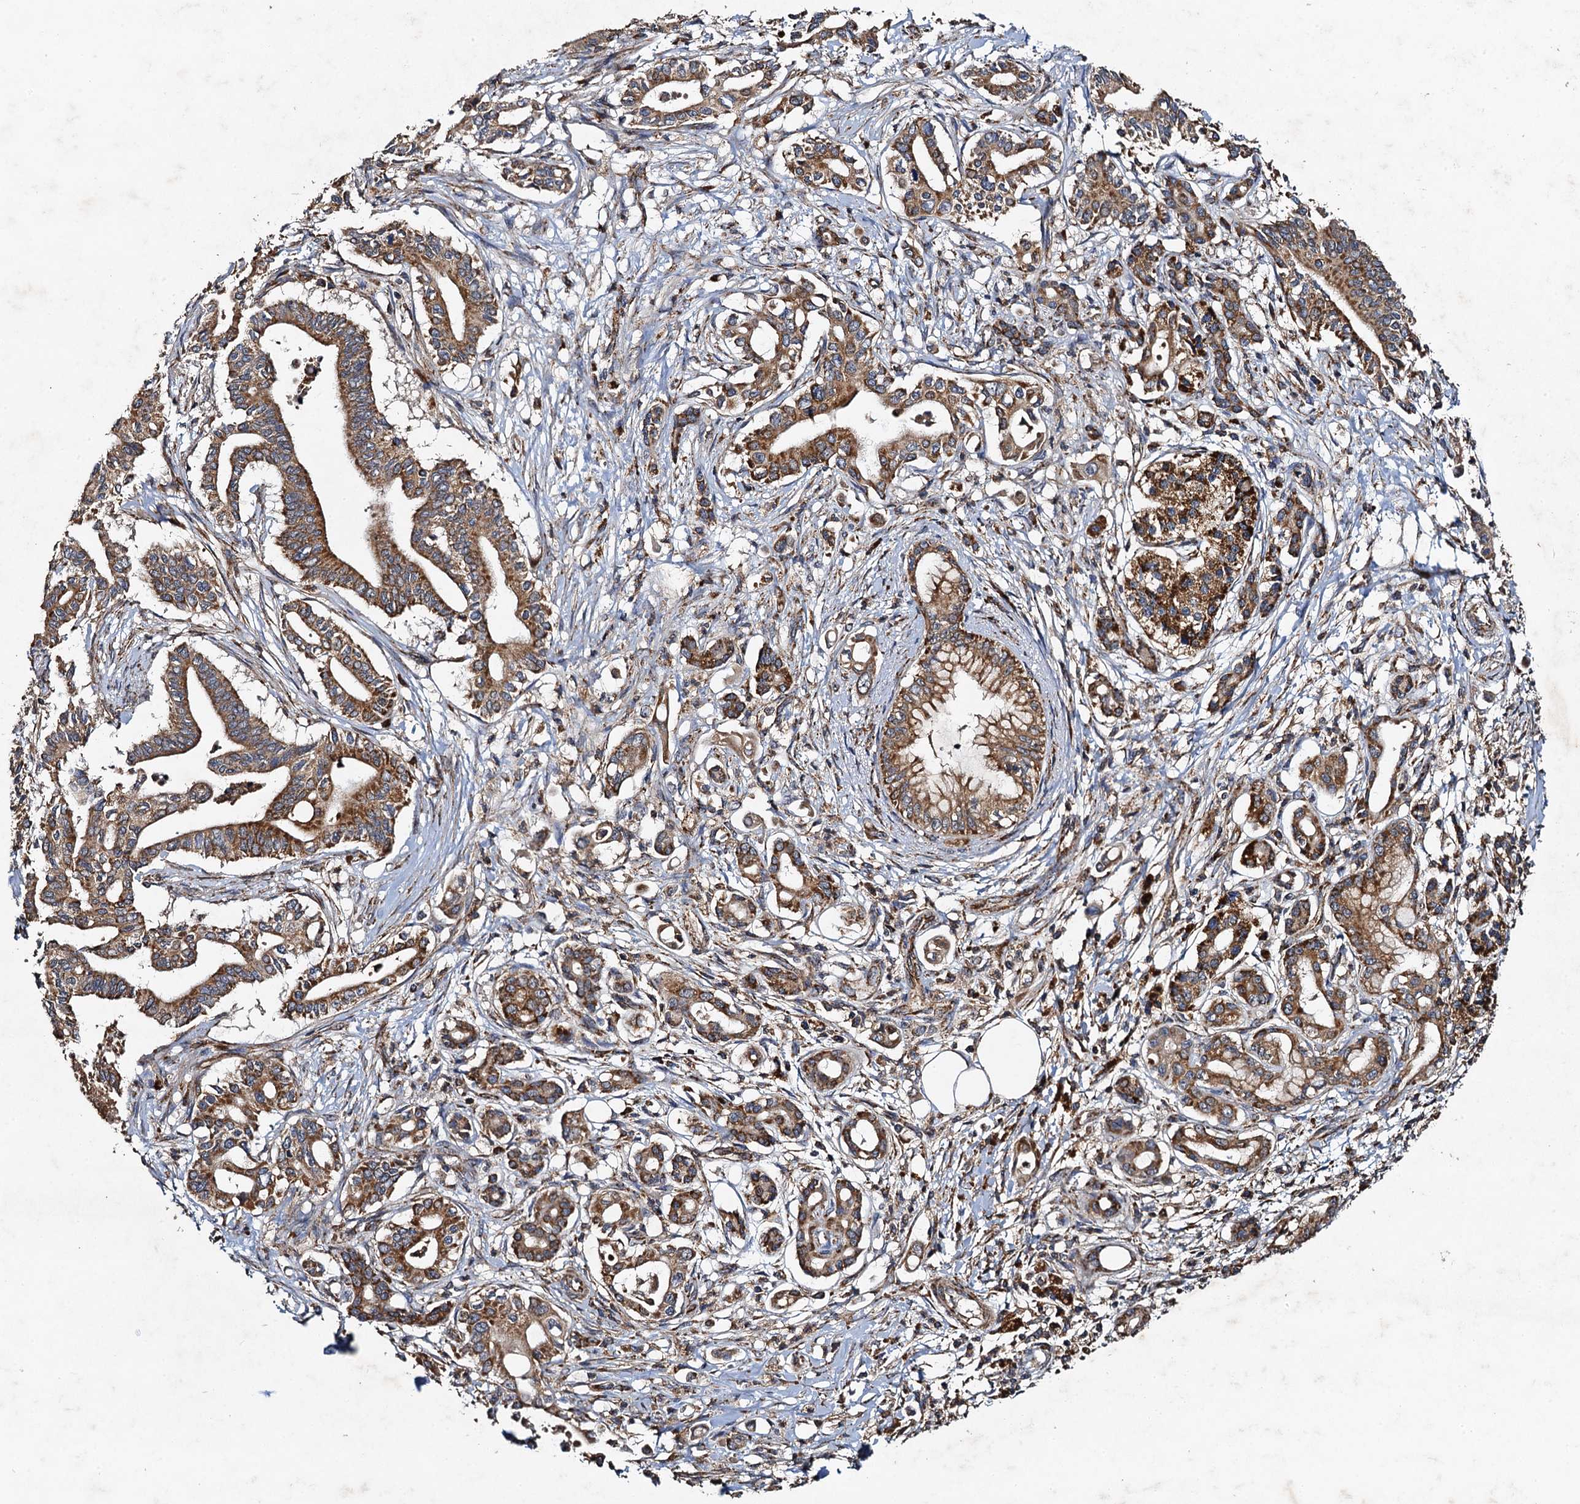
{"staining": {"intensity": "moderate", "quantity": ">75%", "location": "cytoplasmic/membranous"}, "tissue": "pancreatic cancer", "cell_type": "Tumor cells", "image_type": "cancer", "snomed": [{"axis": "morphology", "description": "Adenocarcinoma, NOS"}, {"axis": "topography", "description": "Pancreas"}], "caption": "Human adenocarcinoma (pancreatic) stained with a protein marker exhibits moderate staining in tumor cells.", "gene": "NDUFA13", "patient": {"sex": "female", "age": 77}}